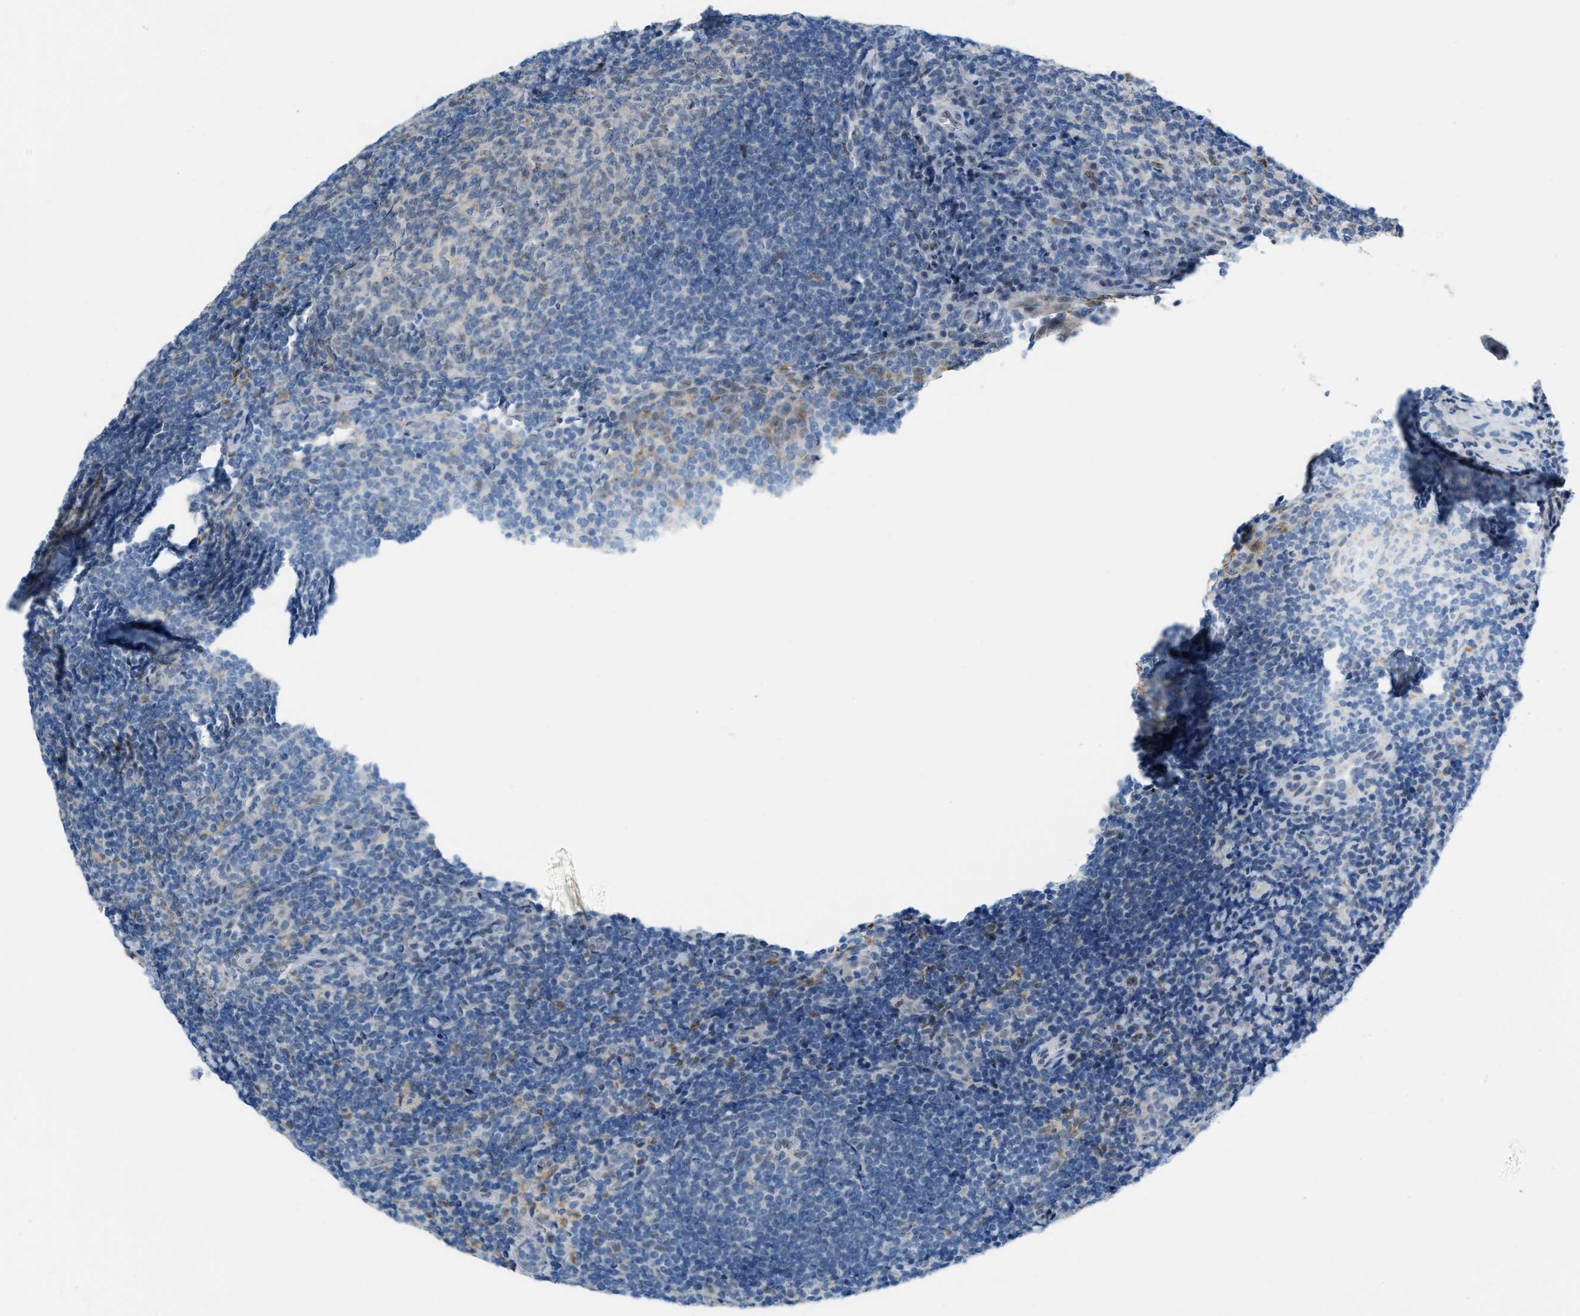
{"staining": {"intensity": "negative", "quantity": "none", "location": "none"}, "tissue": "tonsil", "cell_type": "Germinal center cells", "image_type": "normal", "snomed": [{"axis": "morphology", "description": "Normal tissue, NOS"}, {"axis": "topography", "description": "Tonsil"}], "caption": "High power microscopy micrograph of an IHC histopathology image of benign tonsil, revealing no significant positivity in germinal center cells. Brightfield microscopy of immunohistochemistry stained with DAB (3,3'-diaminobenzidine) (brown) and hematoxylin (blue), captured at high magnification.", "gene": "PHRF1", "patient": {"sex": "male", "age": 37}}